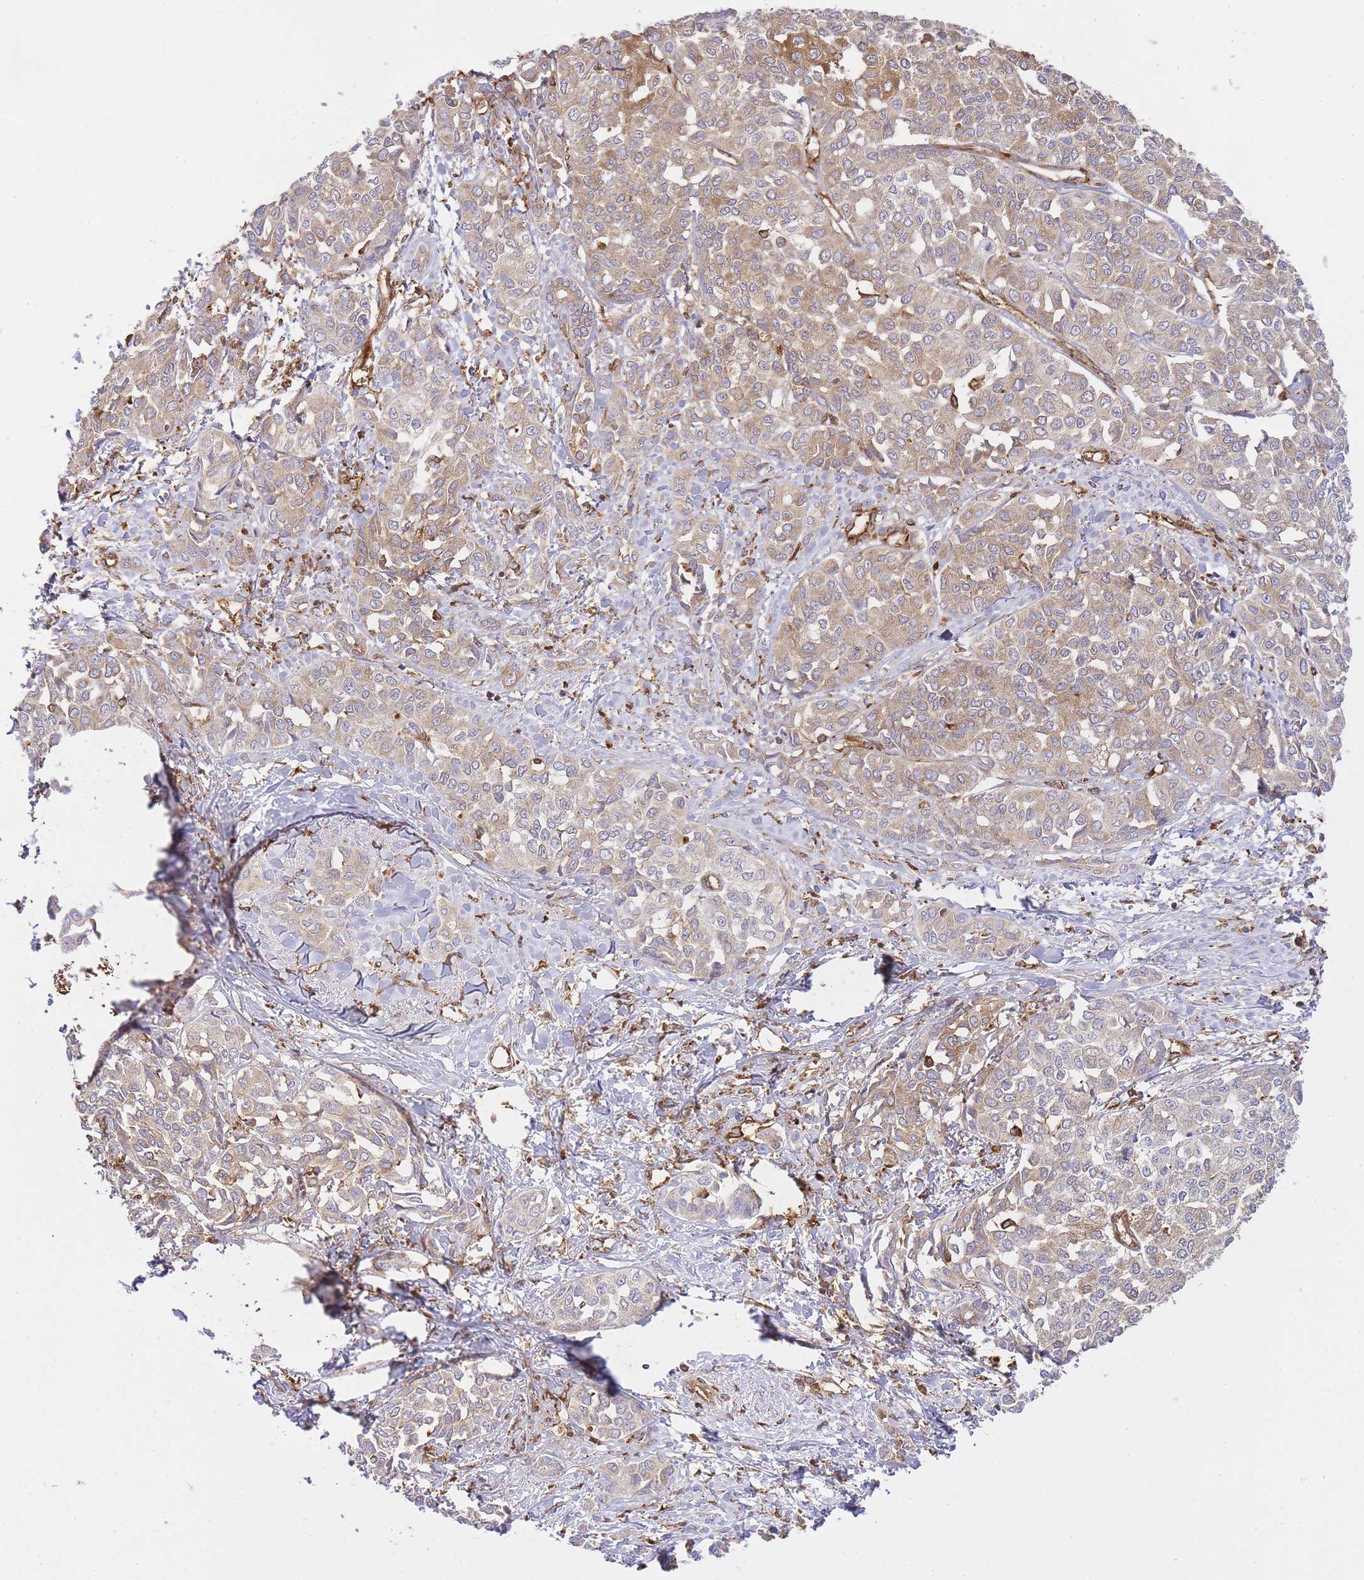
{"staining": {"intensity": "weak", "quantity": ">75%", "location": "cytoplasmic/membranous"}, "tissue": "liver cancer", "cell_type": "Tumor cells", "image_type": "cancer", "snomed": [{"axis": "morphology", "description": "Cholangiocarcinoma"}, {"axis": "topography", "description": "Liver"}], "caption": "Immunohistochemistry (IHC) of human liver cancer displays low levels of weak cytoplasmic/membranous positivity in about >75% of tumor cells. The staining was performed using DAB (3,3'-diaminobenzidine), with brown indicating positive protein expression. Nuclei are stained blue with hematoxylin.", "gene": "MSN", "patient": {"sex": "female", "age": 77}}